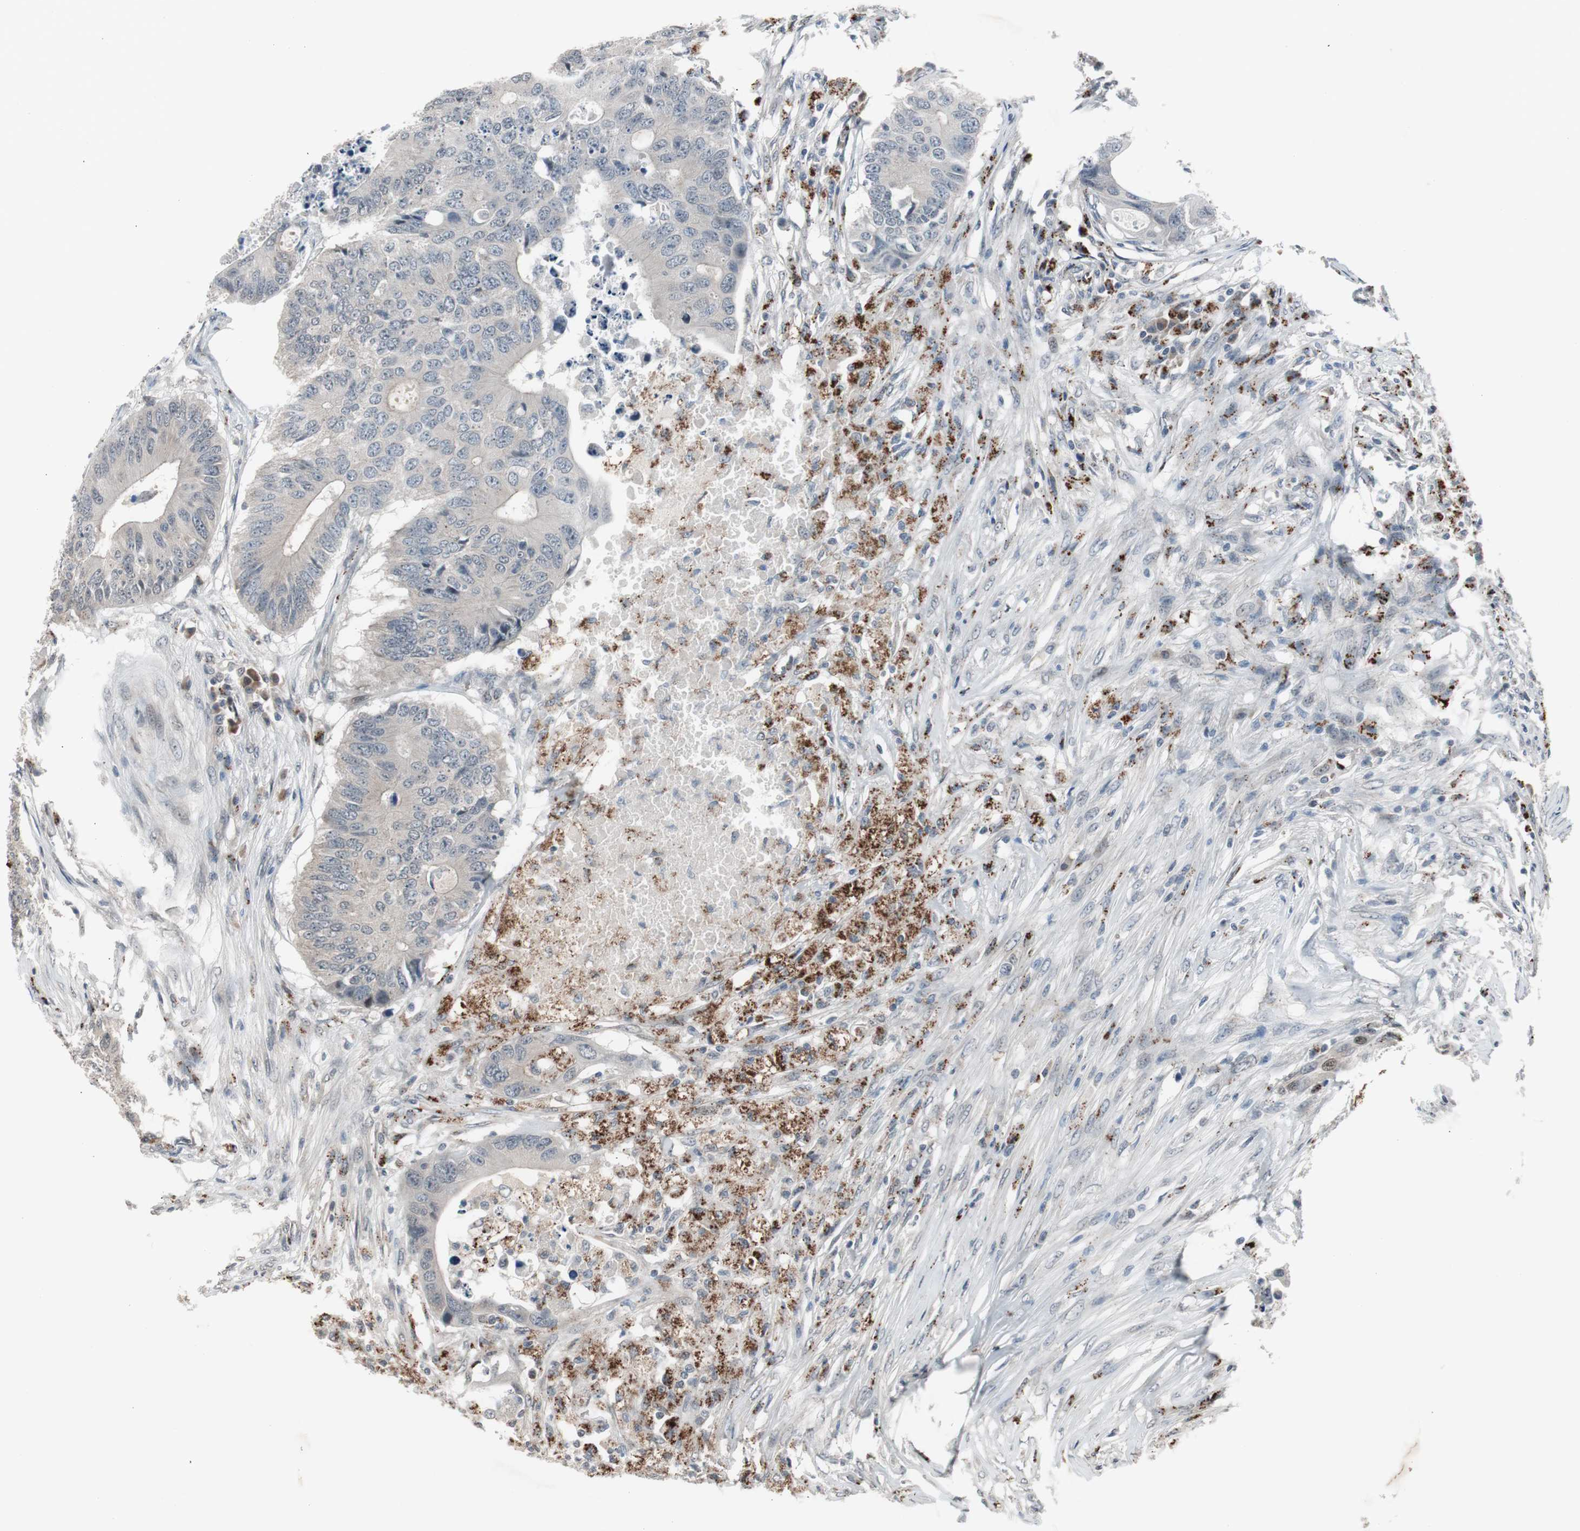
{"staining": {"intensity": "negative", "quantity": "none", "location": "none"}, "tissue": "colorectal cancer", "cell_type": "Tumor cells", "image_type": "cancer", "snomed": [{"axis": "morphology", "description": "Adenocarcinoma, NOS"}, {"axis": "topography", "description": "Colon"}], "caption": "The immunohistochemistry micrograph has no significant staining in tumor cells of colorectal cancer (adenocarcinoma) tissue.", "gene": "BOLA1", "patient": {"sex": "male", "age": 71}}